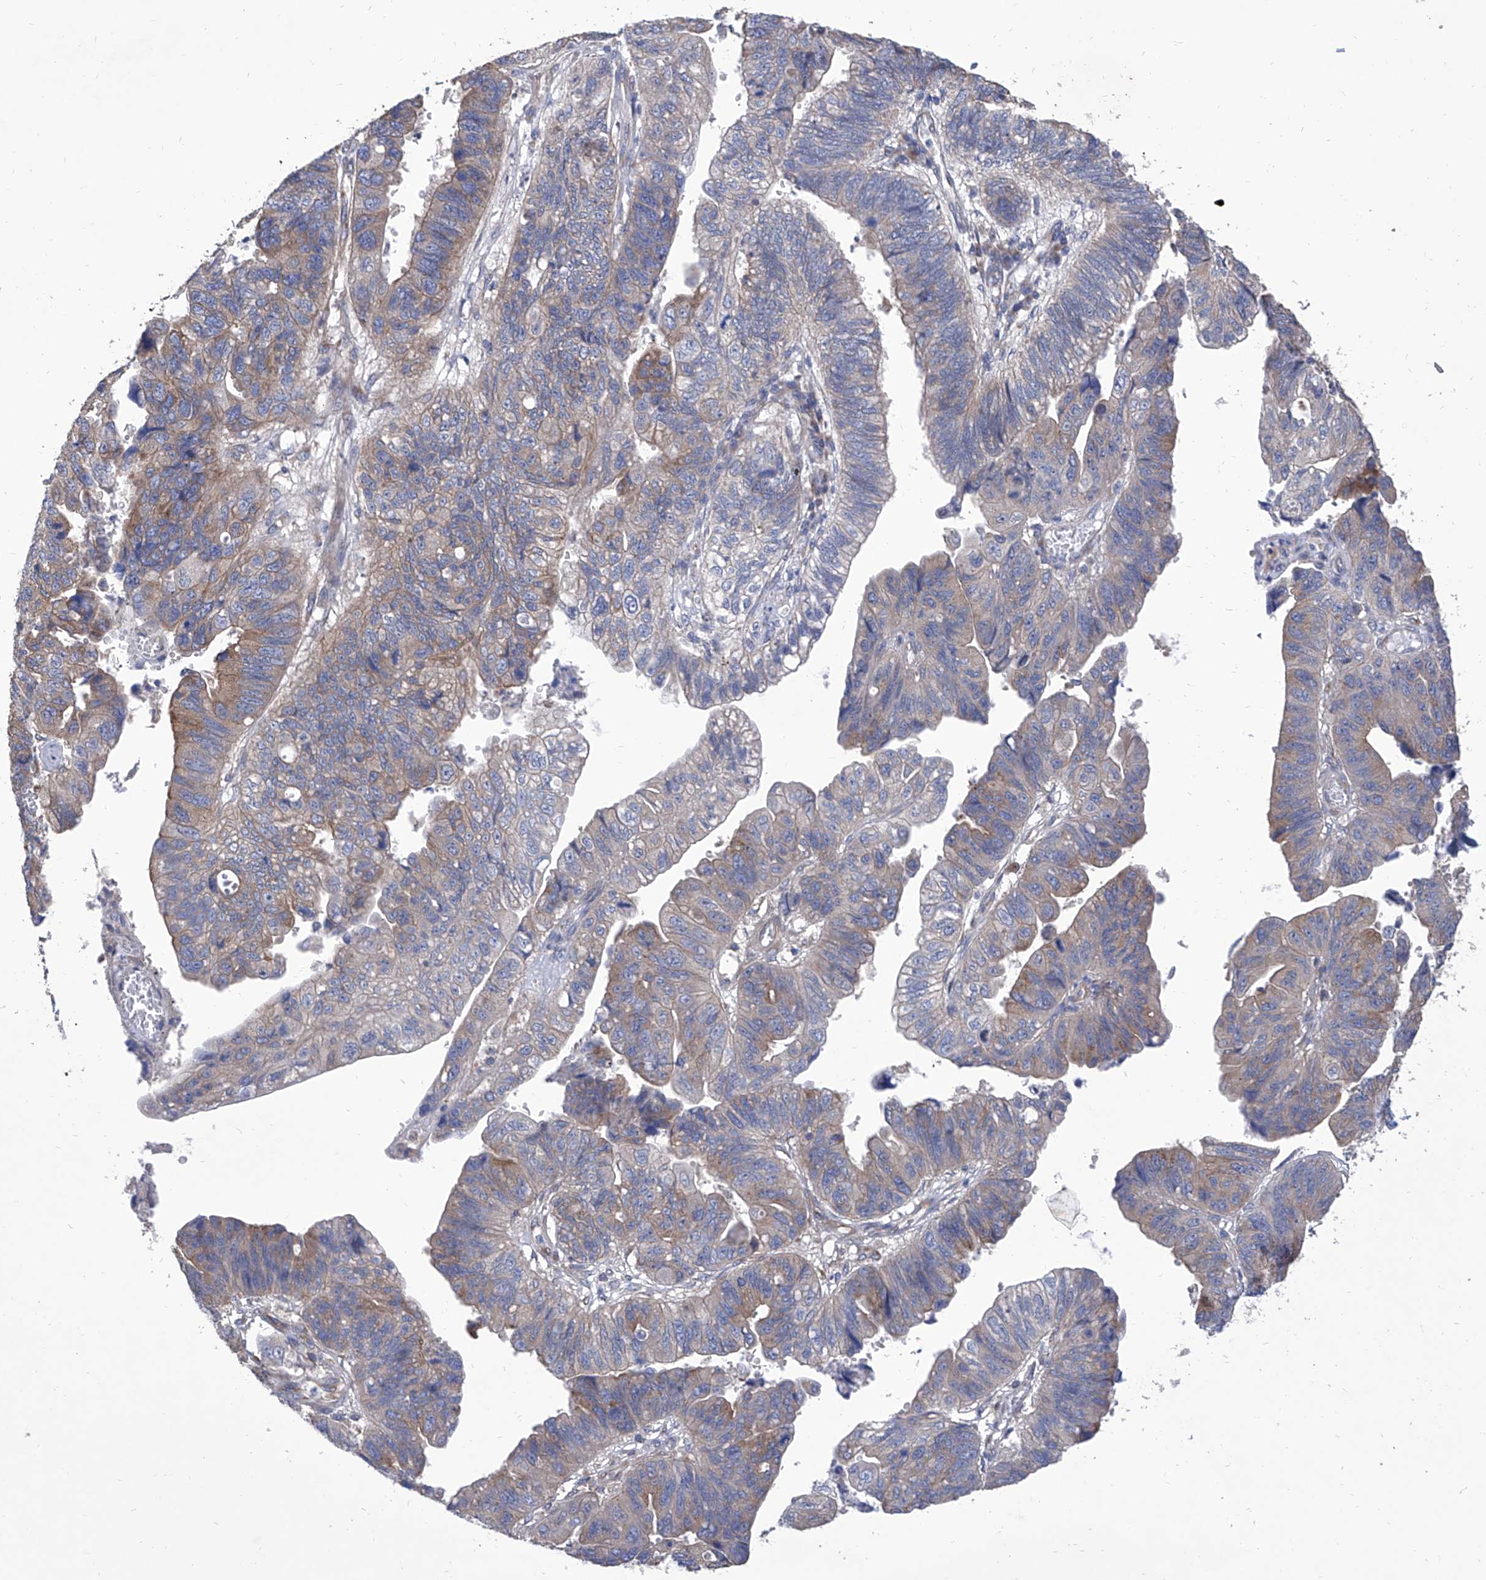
{"staining": {"intensity": "moderate", "quantity": "25%-75%", "location": "cytoplasmic/membranous"}, "tissue": "stomach cancer", "cell_type": "Tumor cells", "image_type": "cancer", "snomed": [{"axis": "morphology", "description": "Adenocarcinoma, NOS"}, {"axis": "topography", "description": "Stomach"}], "caption": "Protein staining of adenocarcinoma (stomach) tissue demonstrates moderate cytoplasmic/membranous expression in about 25%-75% of tumor cells. (DAB (3,3'-diaminobenzidine) IHC, brown staining for protein, blue staining for nuclei).", "gene": "TJAP1", "patient": {"sex": "male", "age": 59}}